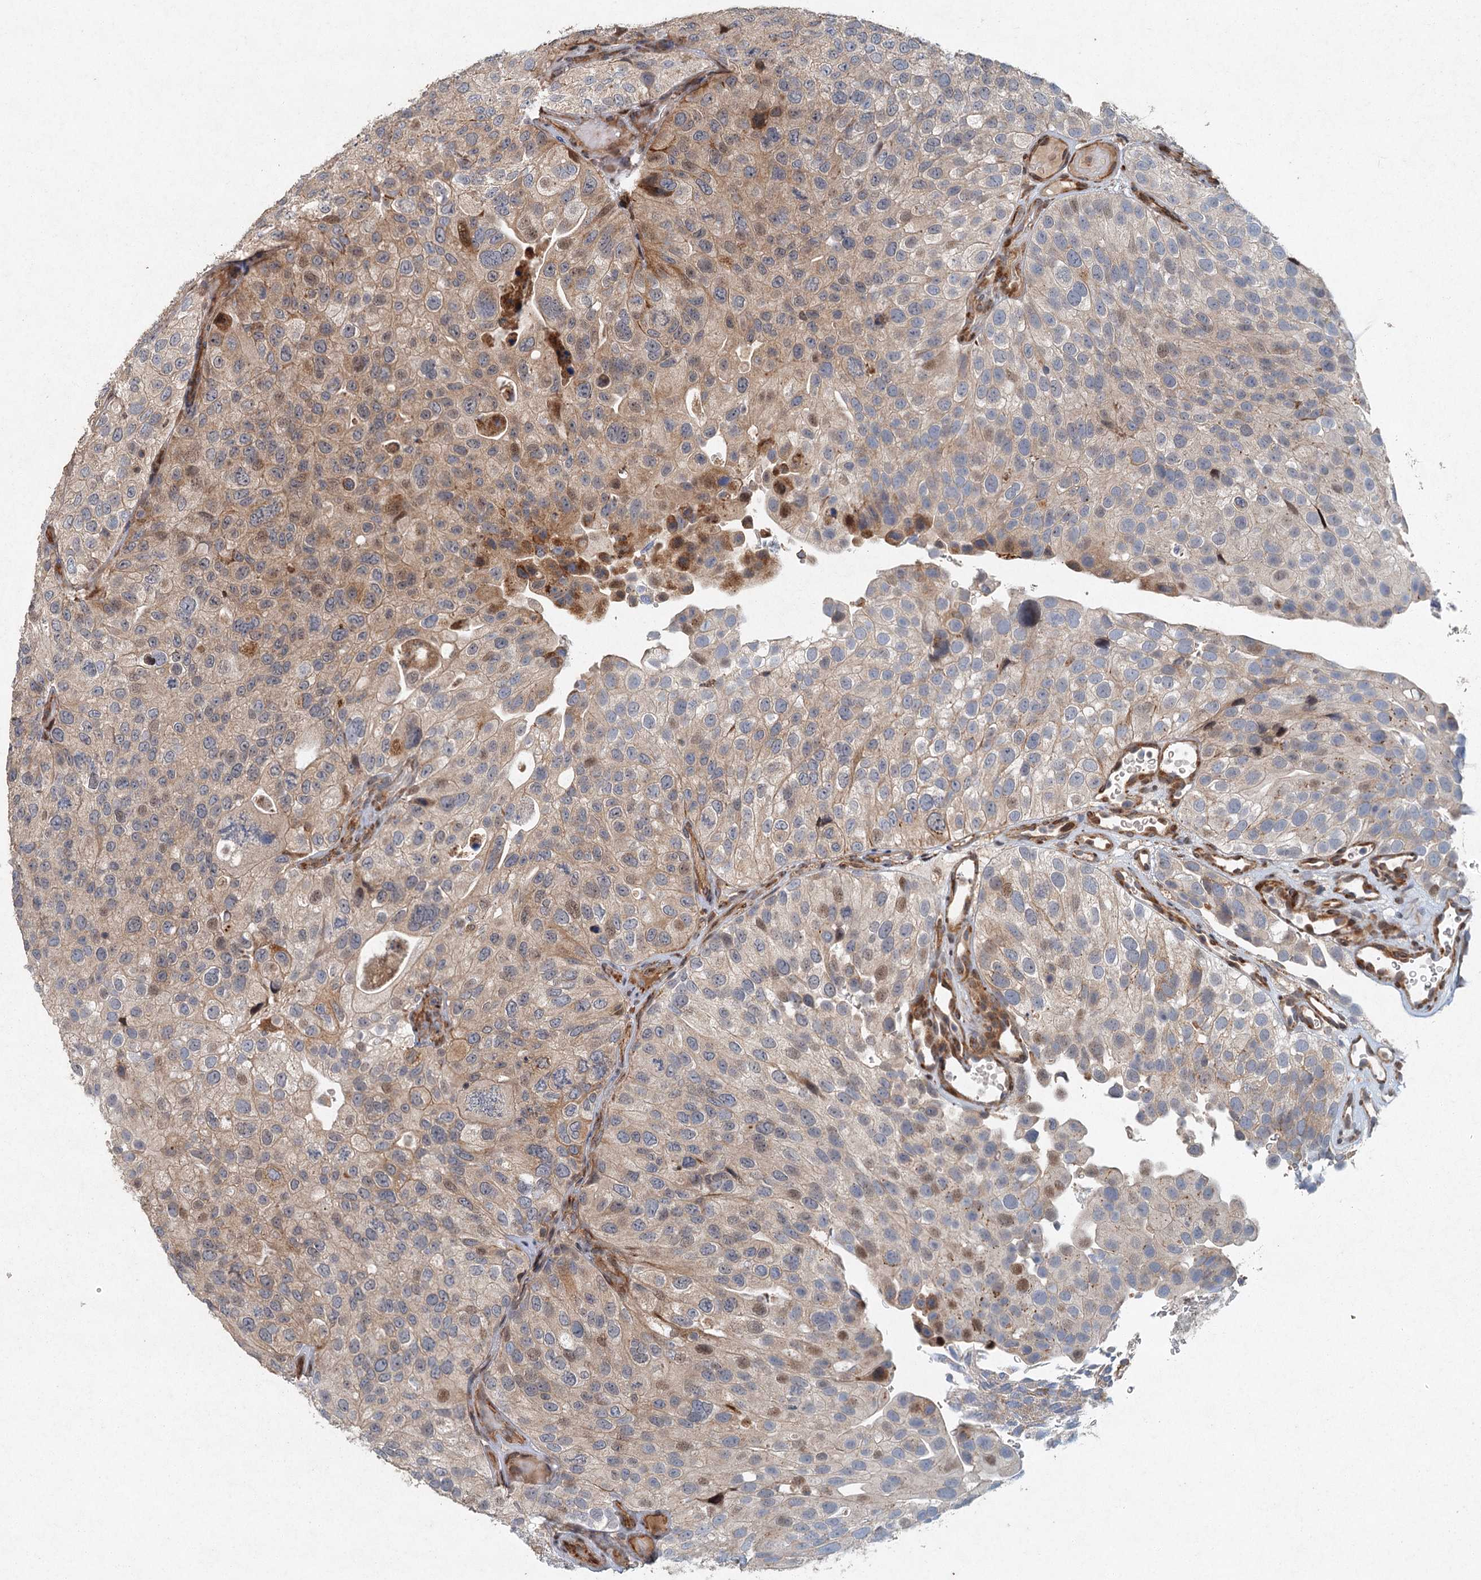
{"staining": {"intensity": "weak", "quantity": "25%-75%", "location": "cytoplasmic/membranous,nuclear"}, "tissue": "urothelial cancer", "cell_type": "Tumor cells", "image_type": "cancer", "snomed": [{"axis": "morphology", "description": "Urothelial carcinoma, Low grade"}, {"axis": "topography", "description": "Urinary bladder"}], "caption": "A brown stain labels weak cytoplasmic/membranous and nuclear staining of a protein in human low-grade urothelial carcinoma tumor cells.", "gene": "SRPX2", "patient": {"sex": "male", "age": 78}}